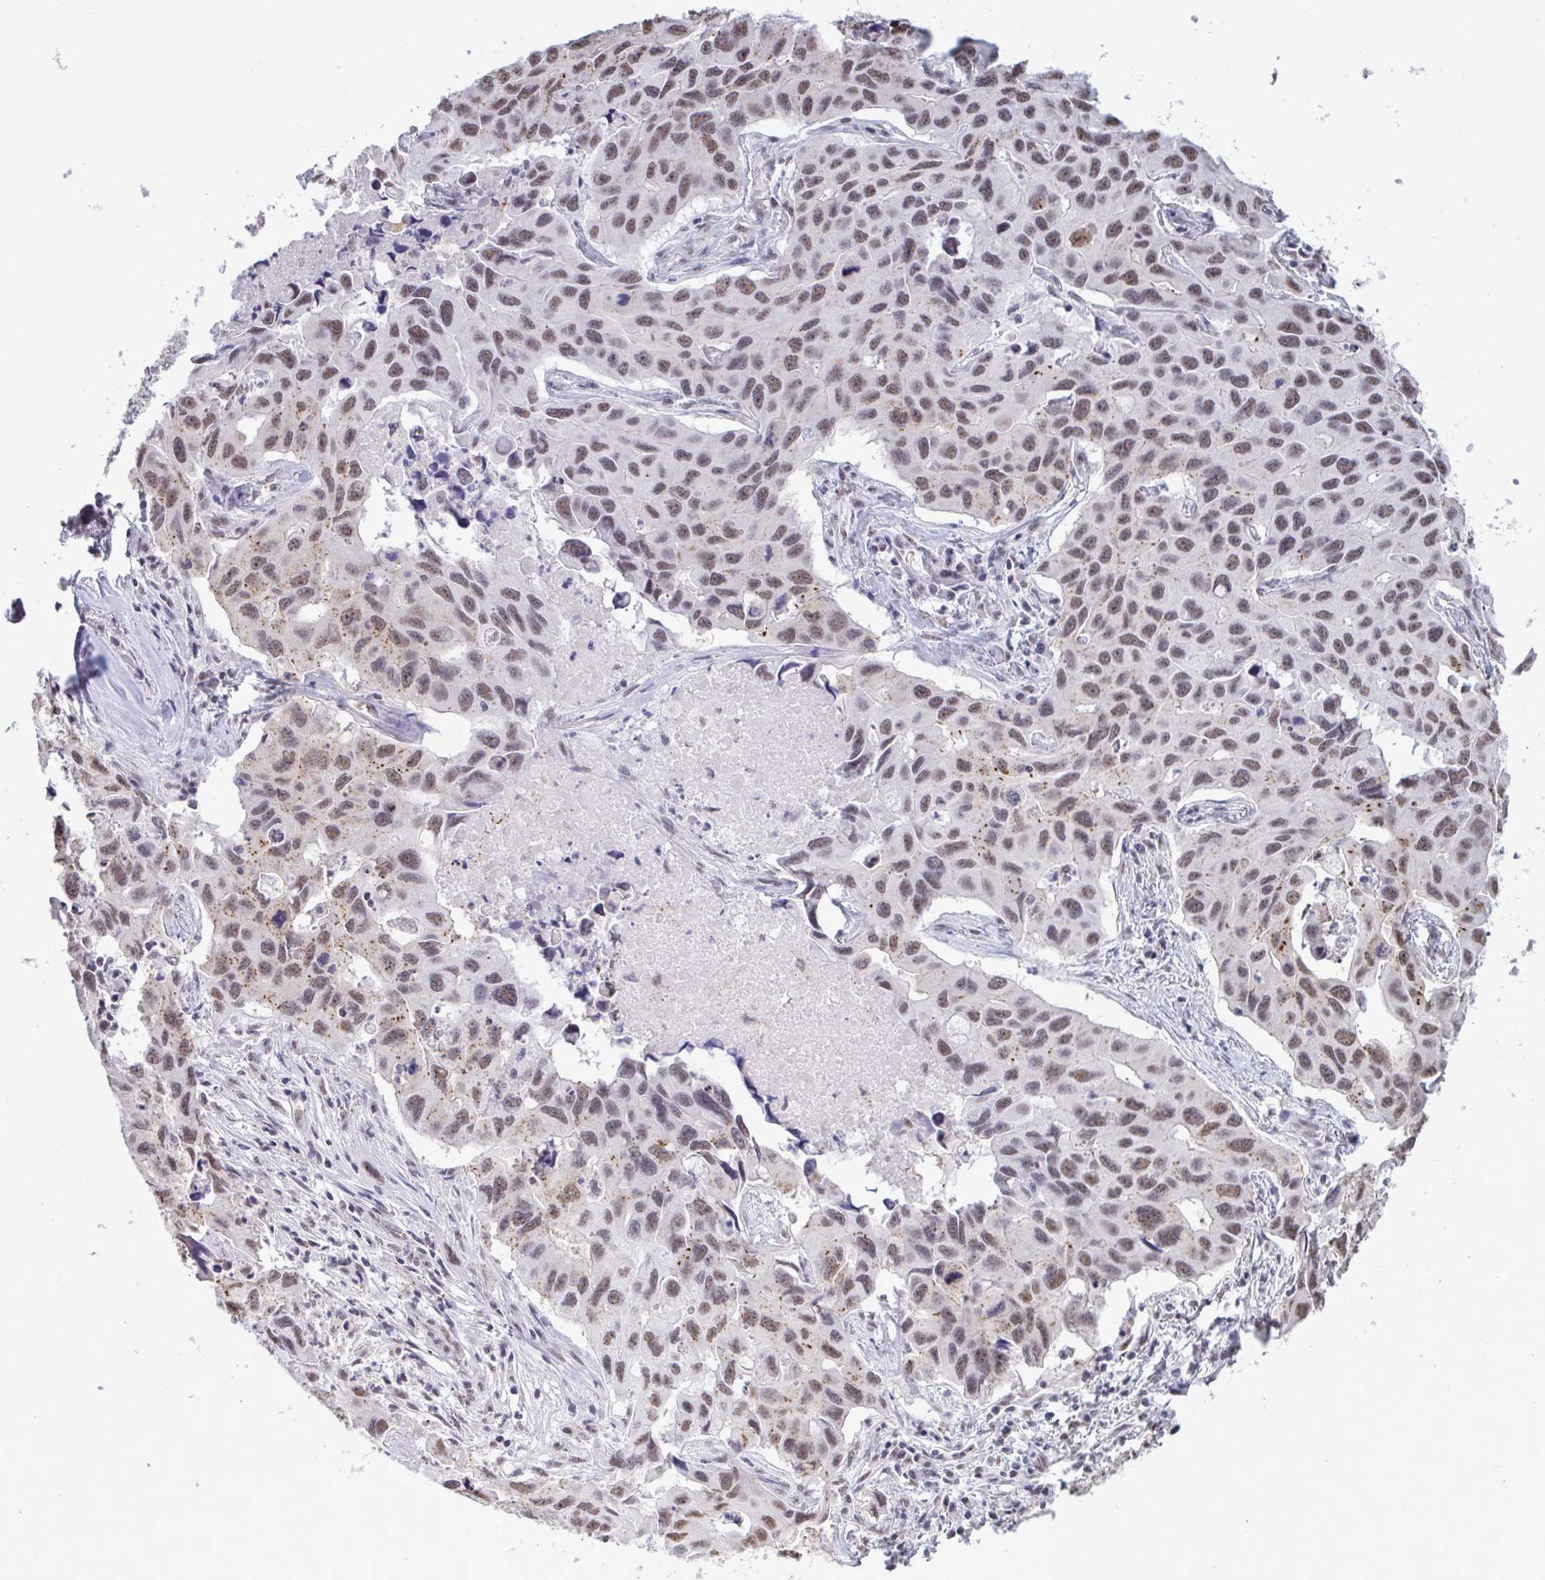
{"staining": {"intensity": "moderate", "quantity": "25%-75%", "location": "cytoplasmic/membranous,nuclear"}, "tissue": "lung cancer", "cell_type": "Tumor cells", "image_type": "cancer", "snomed": [{"axis": "morphology", "description": "Adenocarcinoma, NOS"}, {"axis": "topography", "description": "Lung"}], "caption": "A brown stain highlights moderate cytoplasmic/membranous and nuclear staining of a protein in human lung cancer tumor cells.", "gene": "PUF60", "patient": {"sex": "male", "age": 64}}